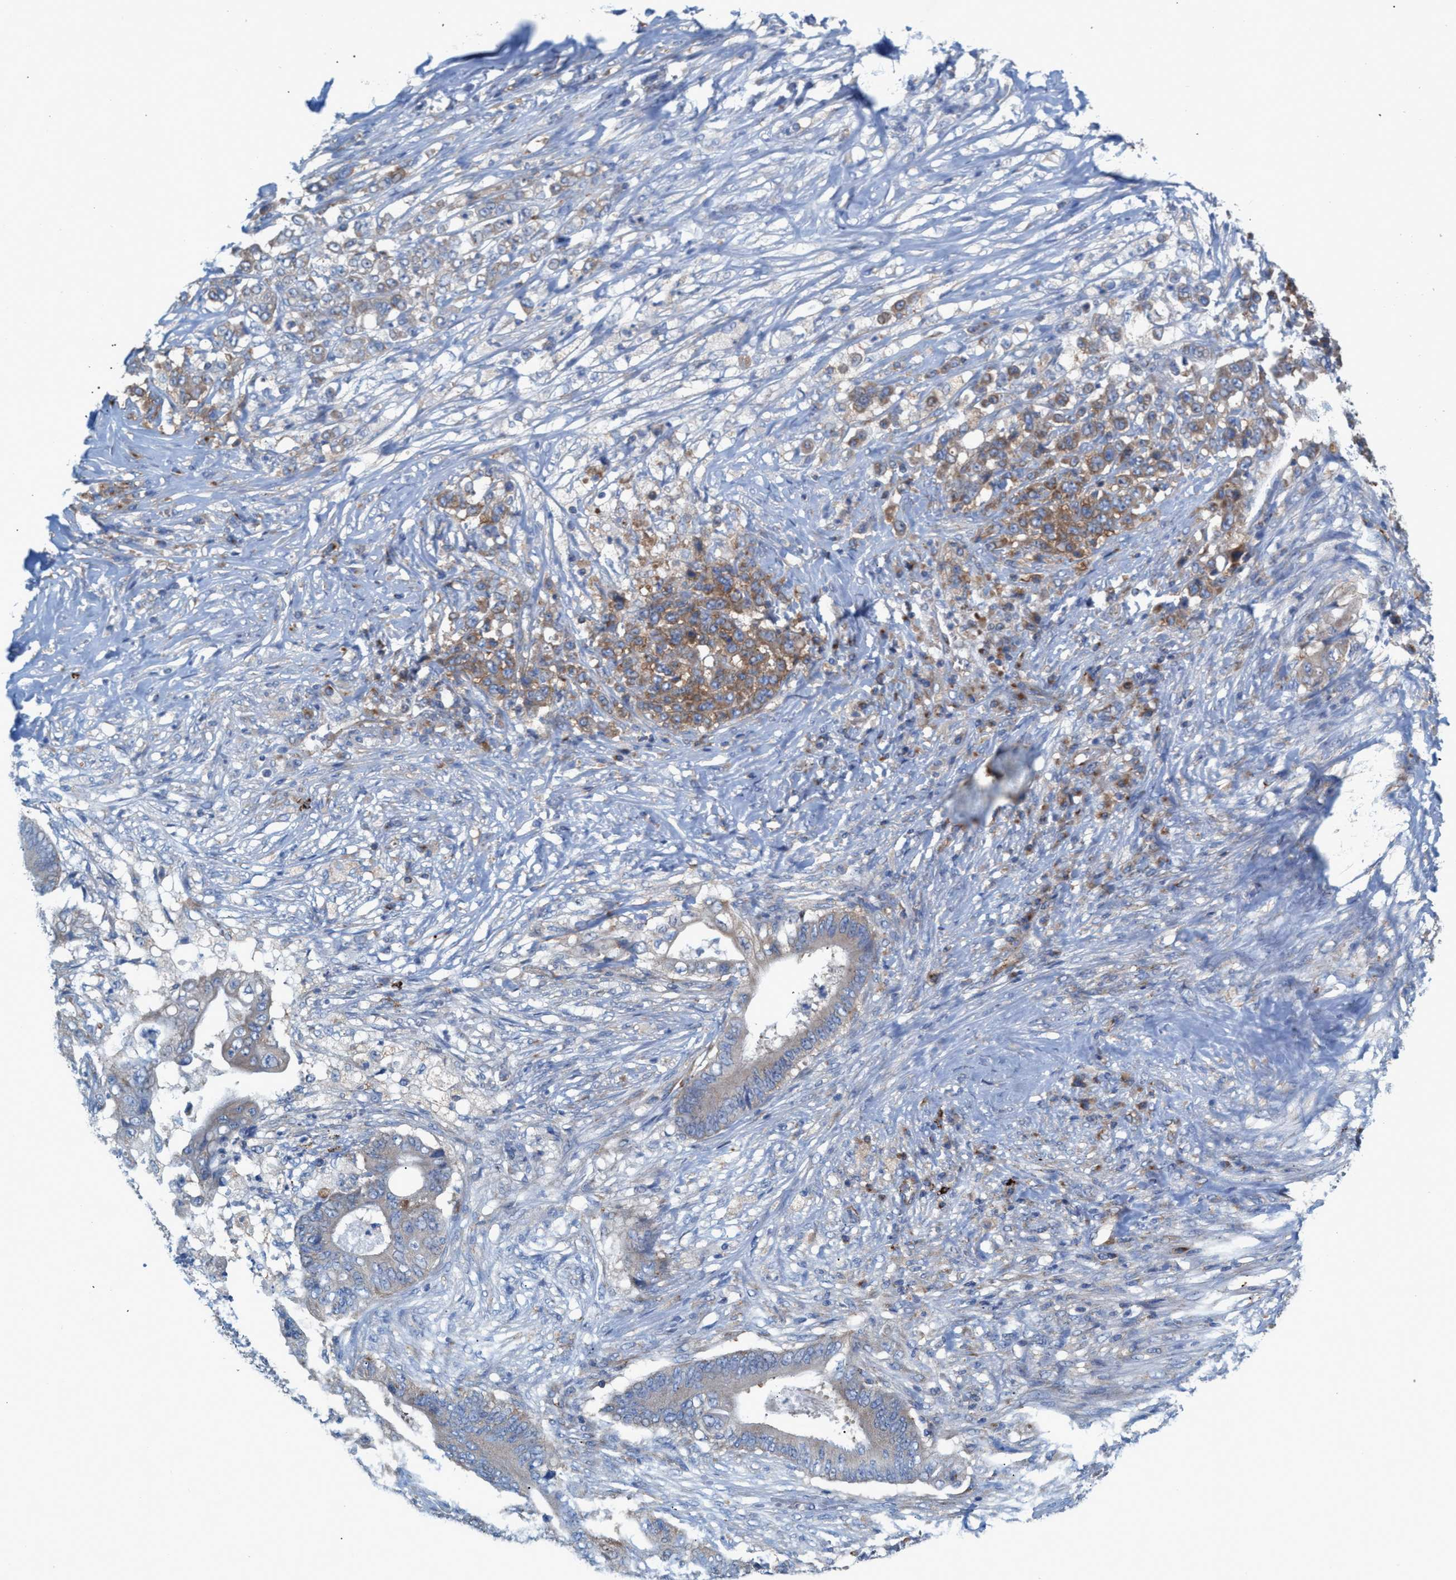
{"staining": {"intensity": "moderate", "quantity": "<25%", "location": "cytoplasmic/membranous"}, "tissue": "stomach cancer", "cell_type": "Tumor cells", "image_type": "cancer", "snomed": [{"axis": "morphology", "description": "Adenocarcinoma, NOS"}, {"axis": "topography", "description": "Stomach"}], "caption": "IHC (DAB (3,3'-diaminobenzidine)) staining of adenocarcinoma (stomach) exhibits moderate cytoplasmic/membranous protein expression in approximately <25% of tumor cells.", "gene": "NYAP1", "patient": {"sex": "female", "age": 73}}